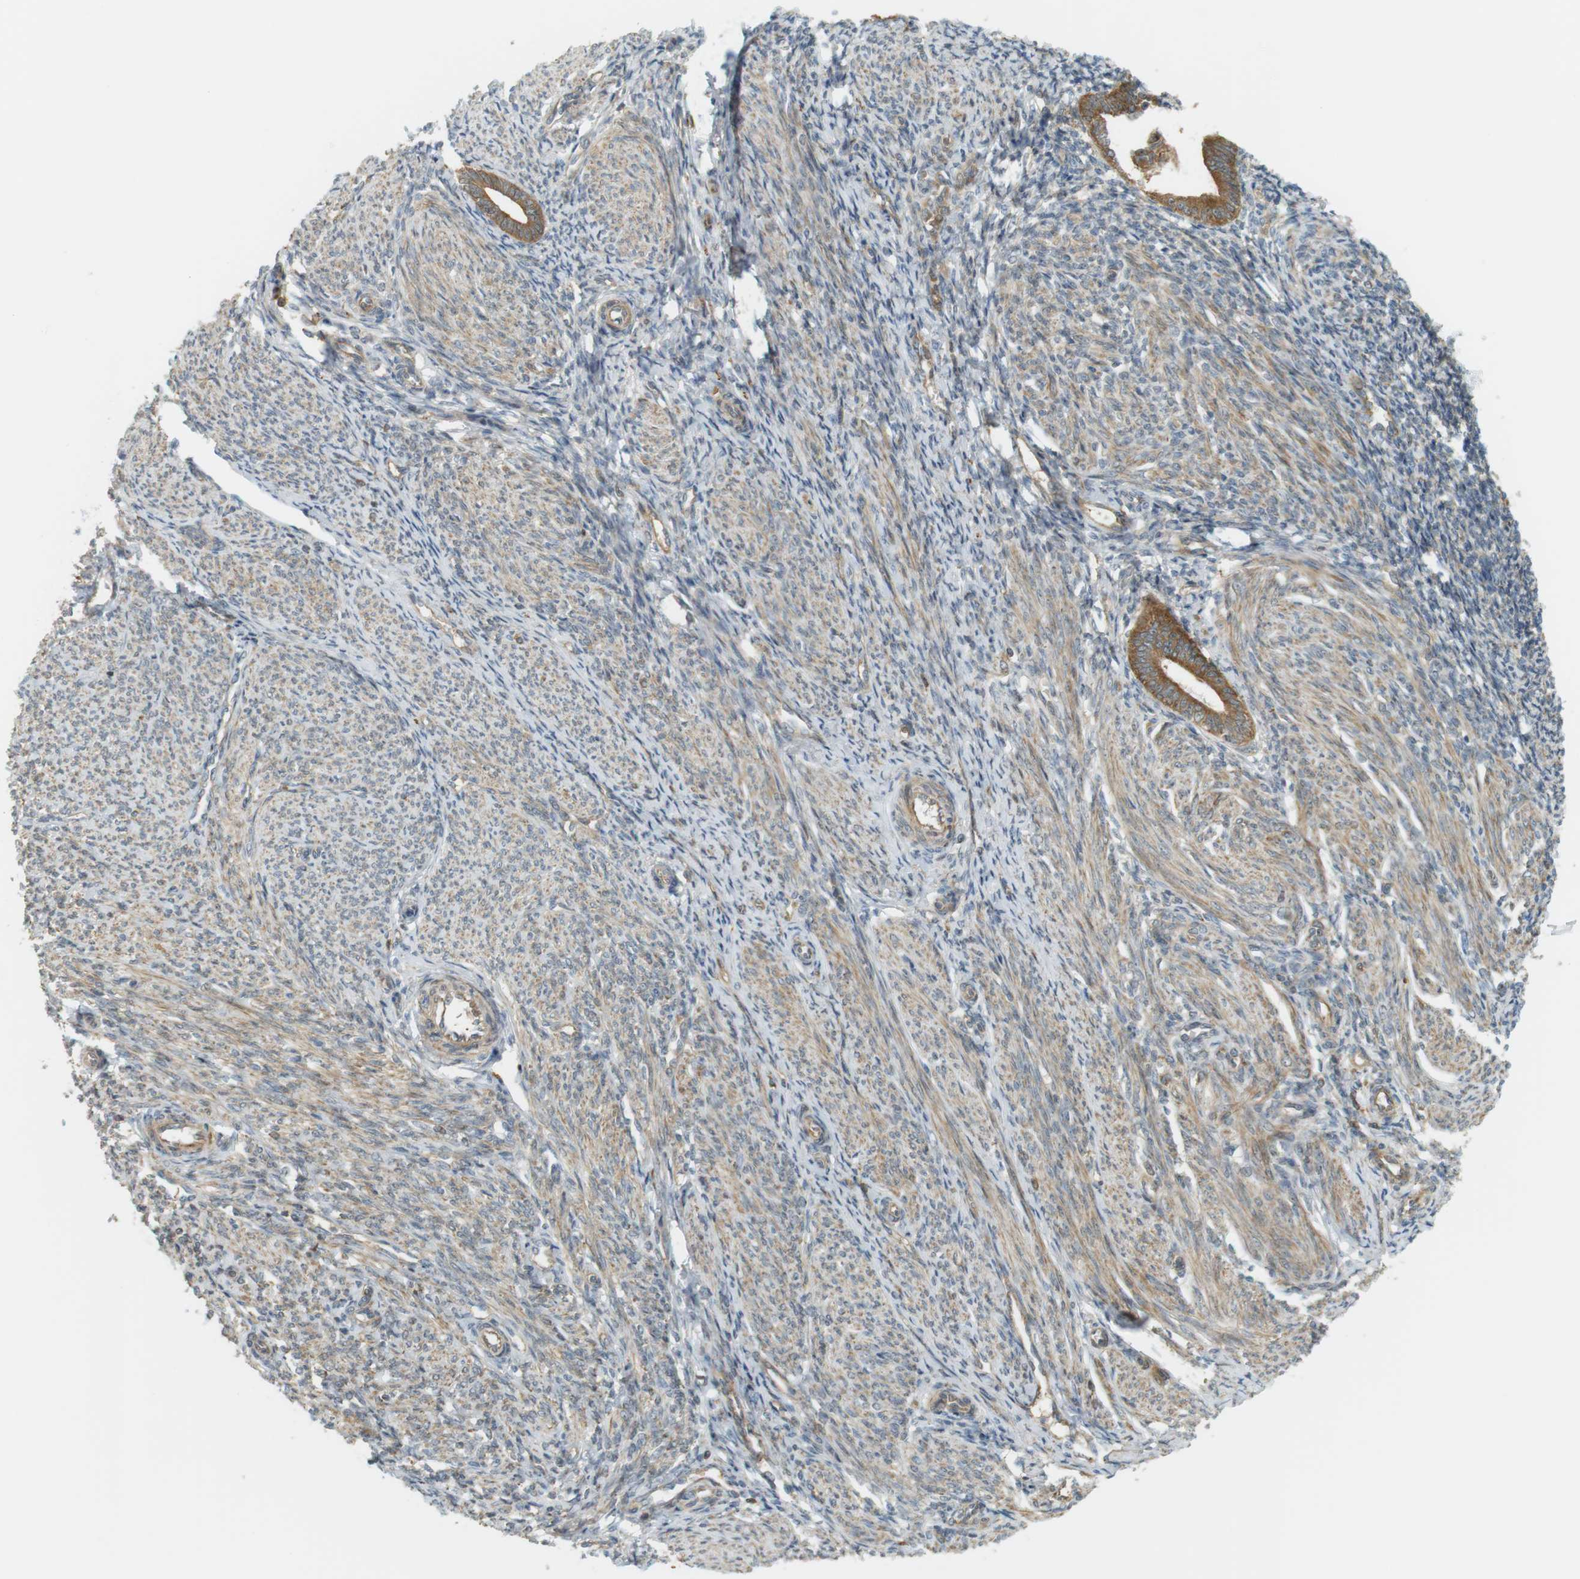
{"staining": {"intensity": "moderate", "quantity": ">75%", "location": "cytoplasmic/membranous"}, "tissue": "endometrium", "cell_type": "Cells in endometrial stroma", "image_type": "normal", "snomed": [{"axis": "morphology", "description": "Normal tissue, NOS"}, {"axis": "topography", "description": "Endometrium"}], "caption": "Endometrium stained with DAB (3,3'-diaminobenzidine) IHC reveals medium levels of moderate cytoplasmic/membranous staining in approximately >75% of cells in endometrial stroma. (Brightfield microscopy of DAB IHC at high magnification).", "gene": "PA2G4", "patient": {"sex": "female", "age": 57}}